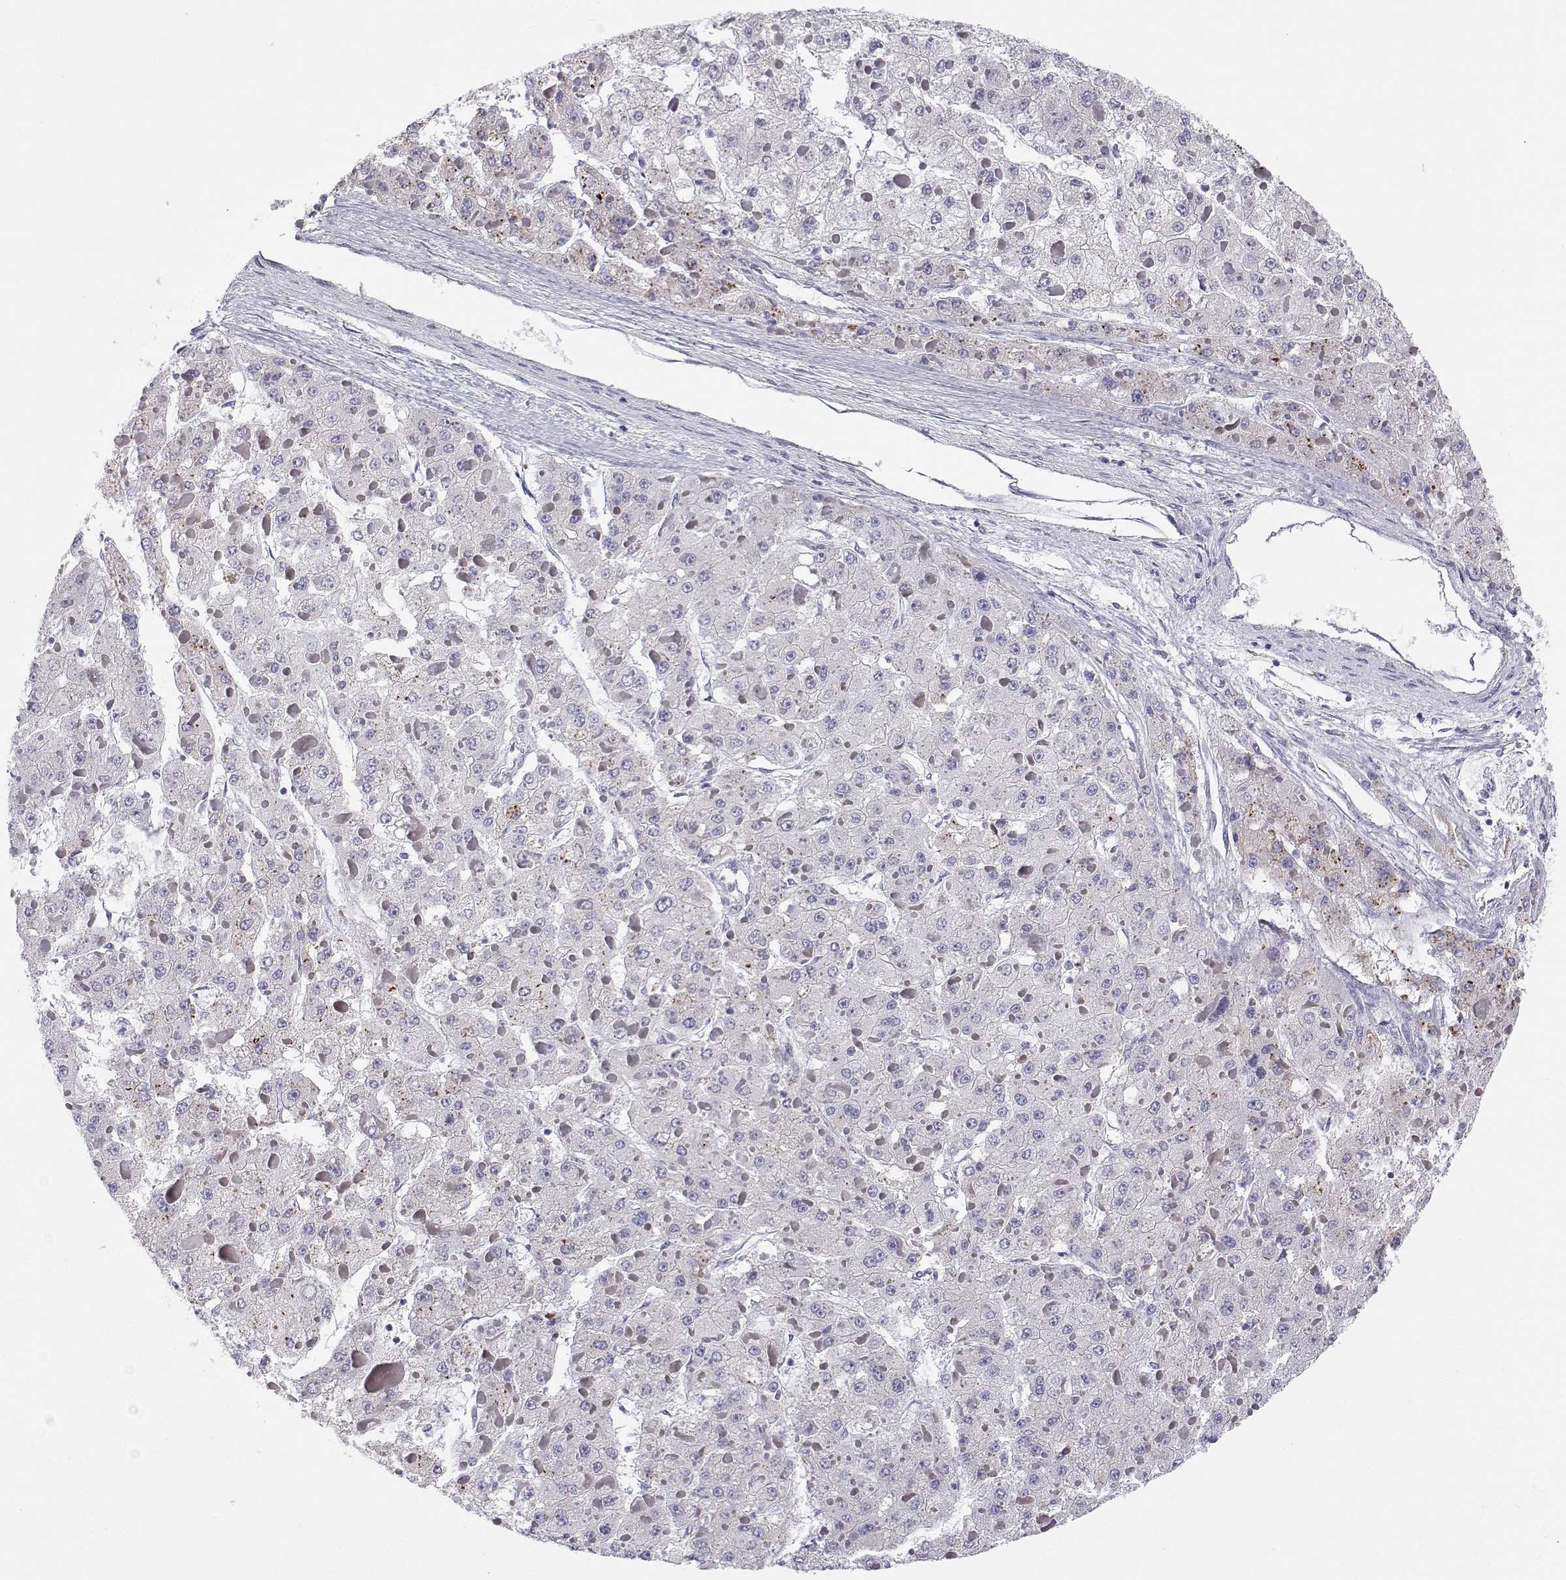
{"staining": {"intensity": "weak", "quantity": "<25%", "location": "cytoplasmic/membranous"}, "tissue": "liver cancer", "cell_type": "Tumor cells", "image_type": "cancer", "snomed": [{"axis": "morphology", "description": "Carcinoma, Hepatocellular, NOS"}, {"axis": "topography", "description": "Liver"}], "caption": "This is an immunohistochemistry image of hepatocellular carcinoma (liver). There is no staining in tumor cells.", "gene": "STARD13", "patient": {"sex": "female", "age": 73}}